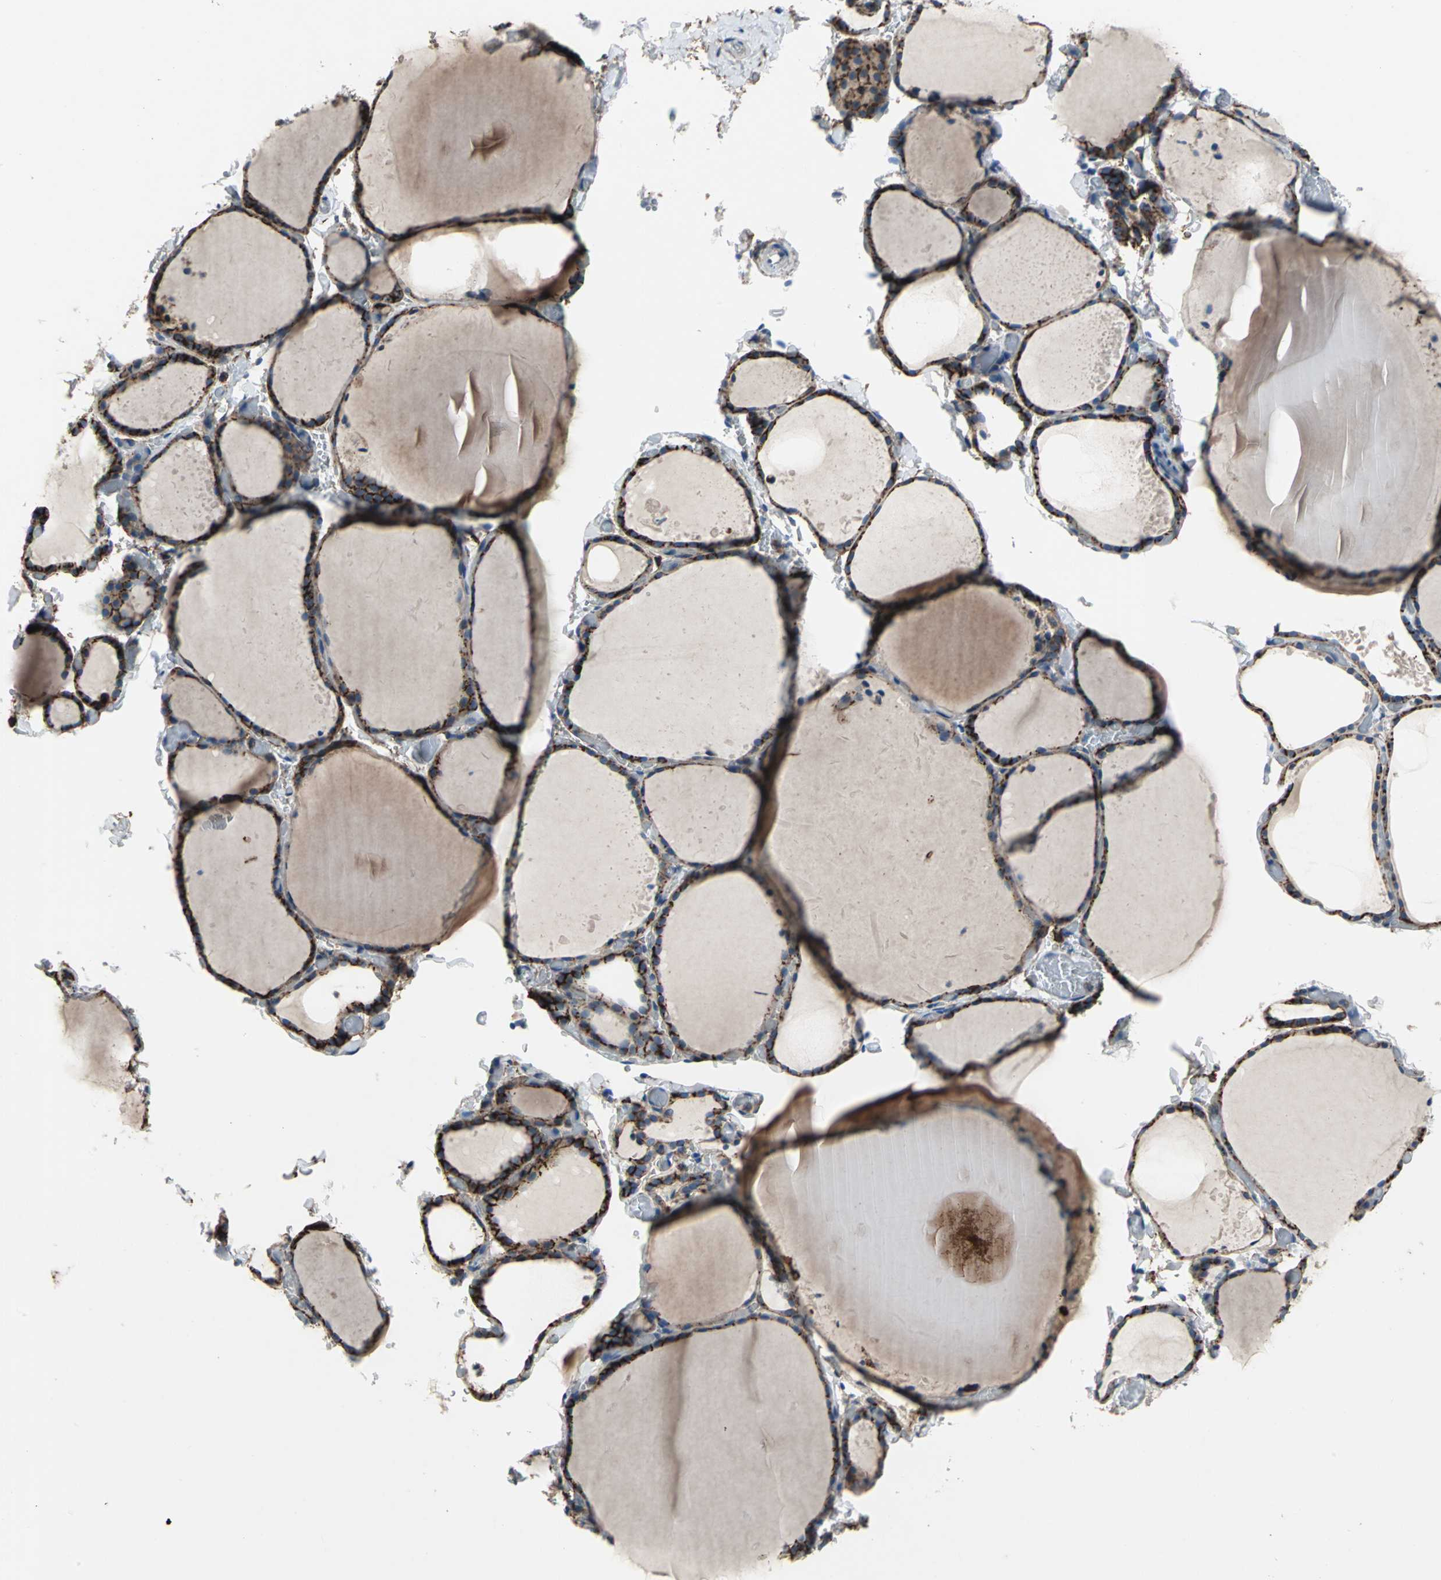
{"staining": {"intensity": "strong", "quantity": ">75%", "location": "cytoplasmic/membranous"}, "tissue": "thyroid gland", "cell_type": "Glandular cells", "image_type": "normal", "snomed": [{"axis": "morphology", "description": "Normal tissue, NOS"}, {"axis": "topography", "description": "Thyroid gland"}], "caption": "Immunohistochemical staining of normal thyroid gland demonstrates >75% levels of strong cytoplasmic/membranous protein positivity in about >75% of glandular cells. The protein of interest is shown in brown color, while the nuclei are stained blue.", "gene": "CD44", "patient": {"sex": "female", "age": 22}}